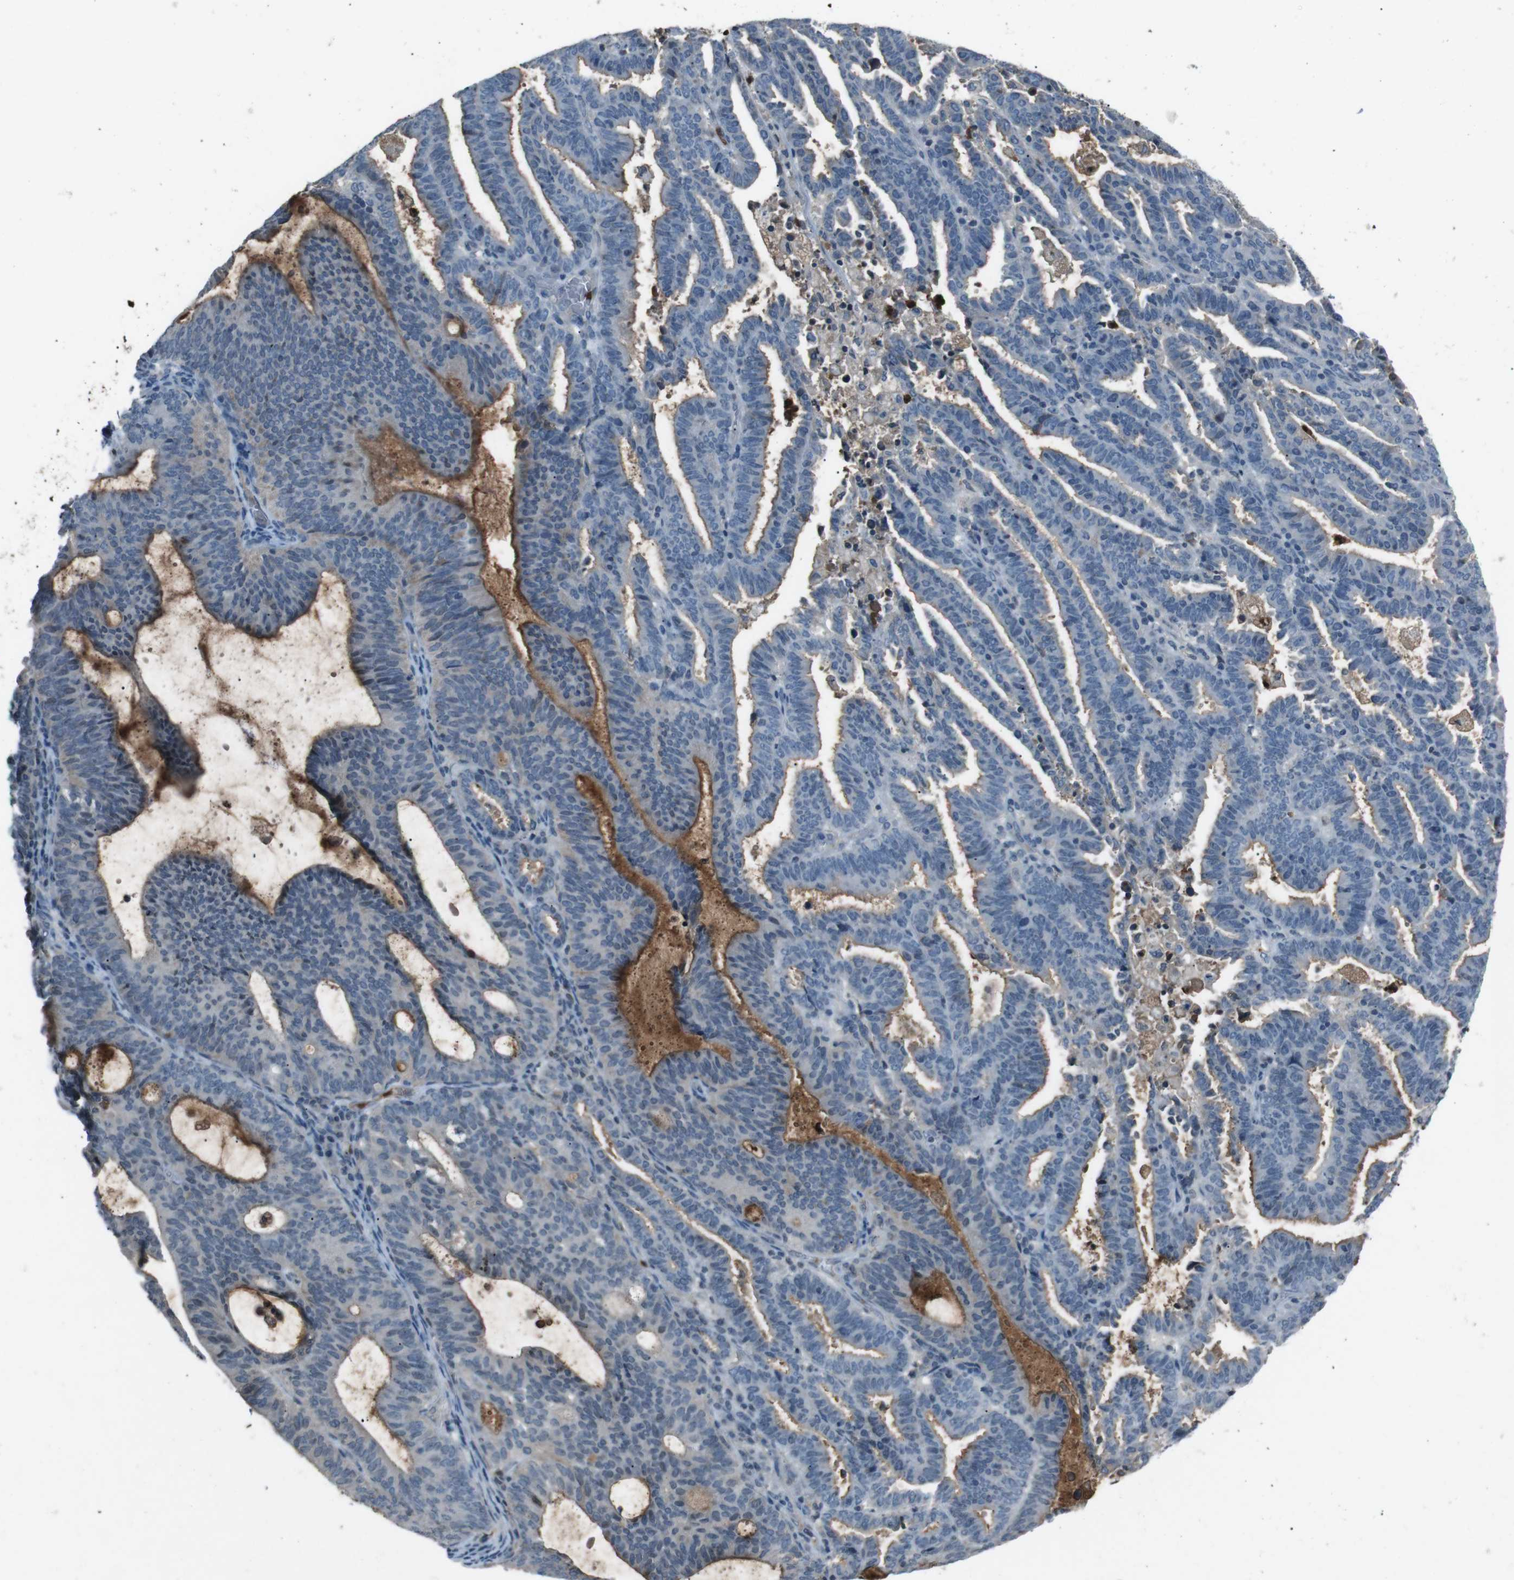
{"staining": {"intensity": "weak", "quantity": "<25%", "location": "cytoplasmic/membranous"}, "tissue": "endometrial cancer", "cell_type": "Tumor cells", "image_type": "cancer", "snomed": [{"axis": "morphology", "description": "Adenocarcinoma, NOS"}, {"axis": "topography", "description": "Uterus"}], "caption": "Image shows no significant protein positivity in tumor cells of endometrial cancer (adenocarcinoma).", "gene": "UGT1A6", "patient": {"sex": "female", "age": 83}}